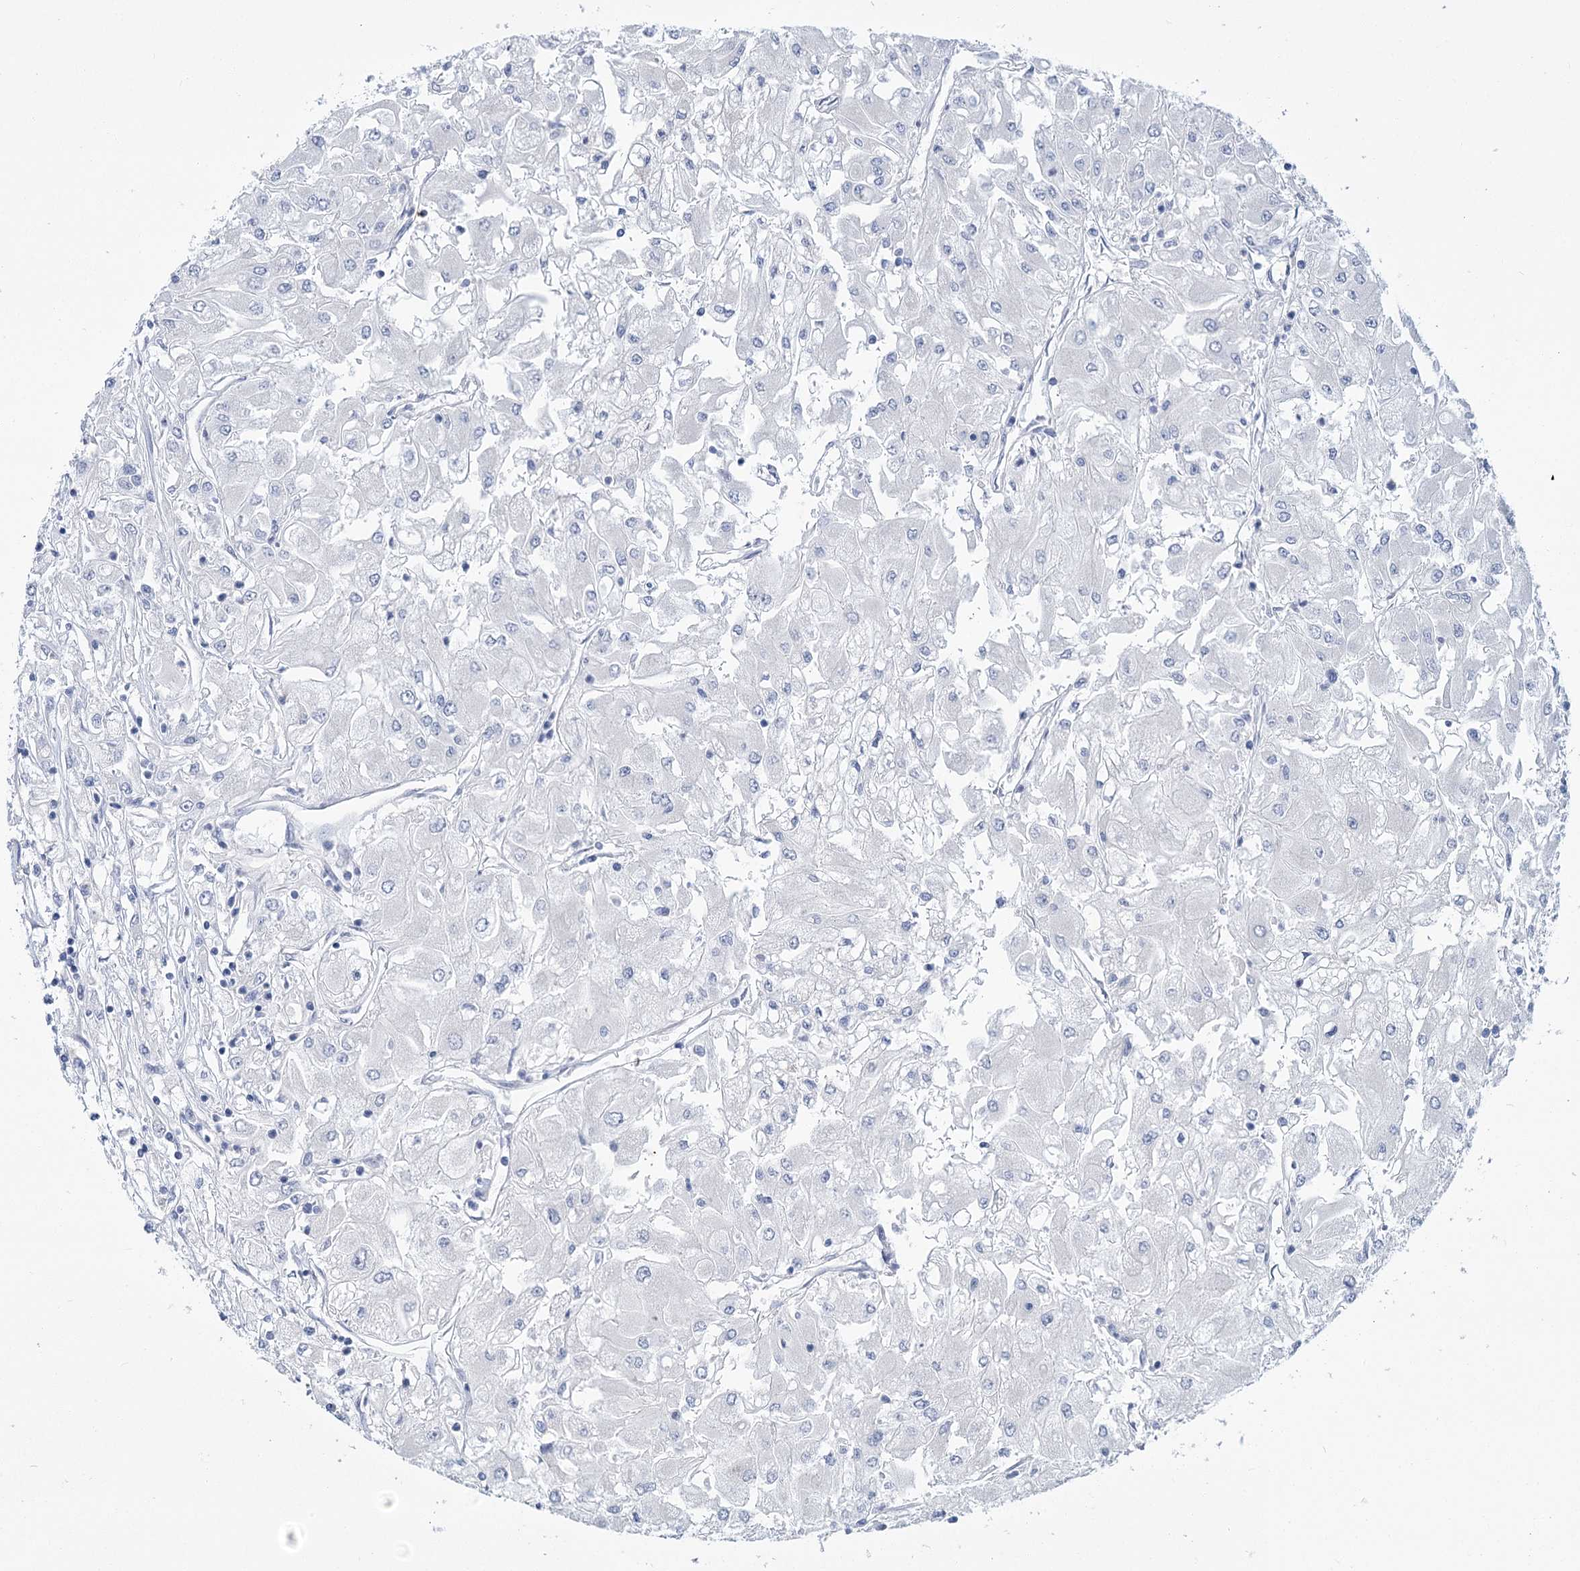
{"staining": {"intensity": "negative", "quantity": "none", "location": "none"}, "tissue": "renal cancer", "cell_type": "Tumor cells", "image_type": "cancer", "snomed": [{"axis": "morphology", "description": "Adenocarcinoma, NOS"}, {"axis": "topography", "description": "Kidney"}], "caption": "A micrograph of renal adenocarcinoma stained for a protein demonstrates no brown staining in tumor cells.", "gene": "SLC9A3", "patient": {"sex": "male", "age": 80}}